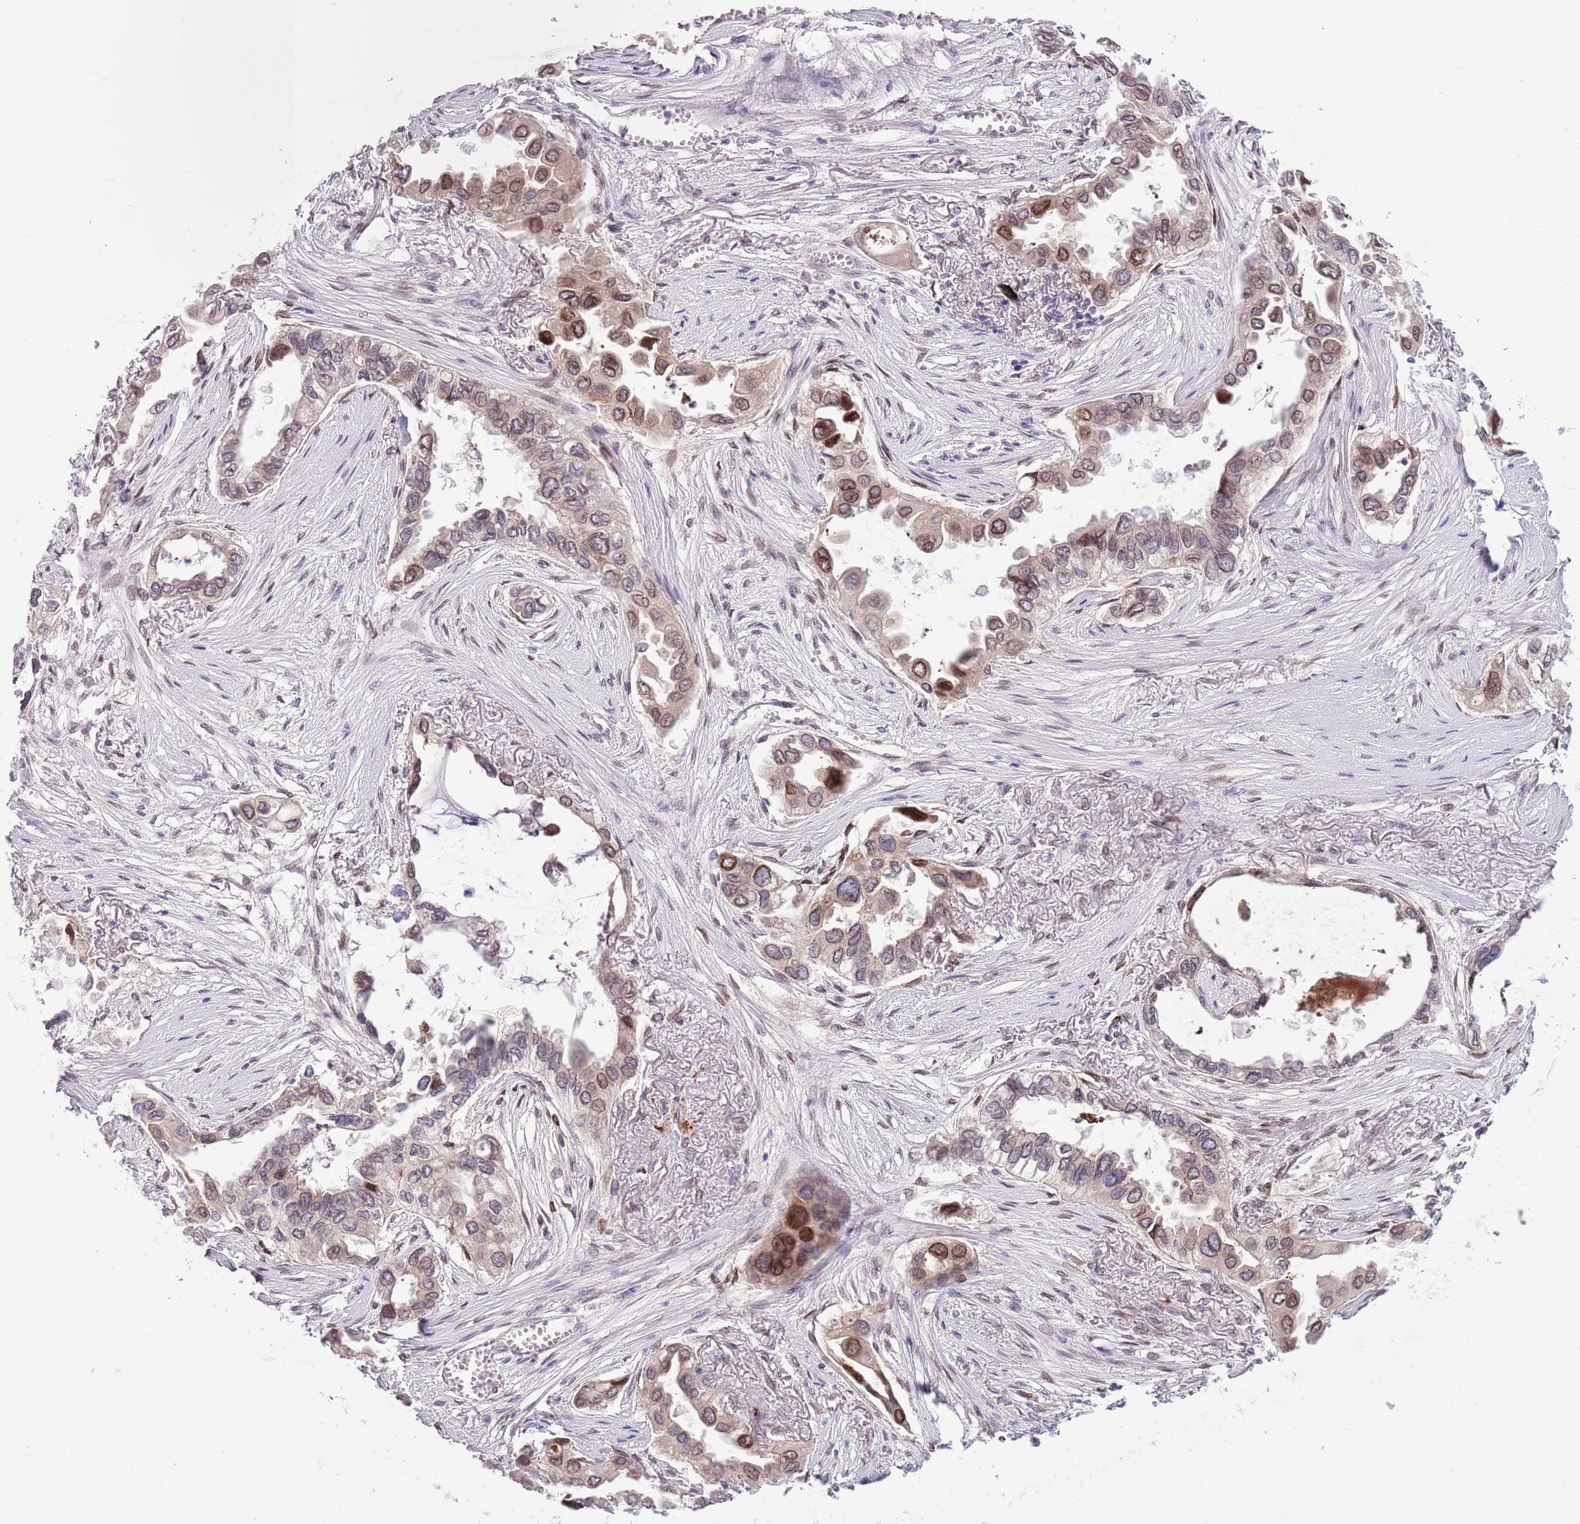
{"staining": {"intensity": "moderate", "quantity": "25%-75%", "location": "nuclear"}, "tissue": "lung cancer", "cell_type": "Tumor cells", "image_type": "cancer", "snomed": [{"axis": "morphology", "description": "Adenocarcinoma, NOS"}, {"axis": "topography", "description": "Lung"}], "caption": "The immunohistochemical stain shows moderate nuclear expression in tumor cells of lung cancer (adenocarcinoma) tissue. The staining was performed using DAB (3,3'-diaminobenzidine), with brown indicating positive protein expression. Nuclei are stained blue with hematoxylin.", "gene": "CCND2", "patient": {"sex": "female", "age": 76}}